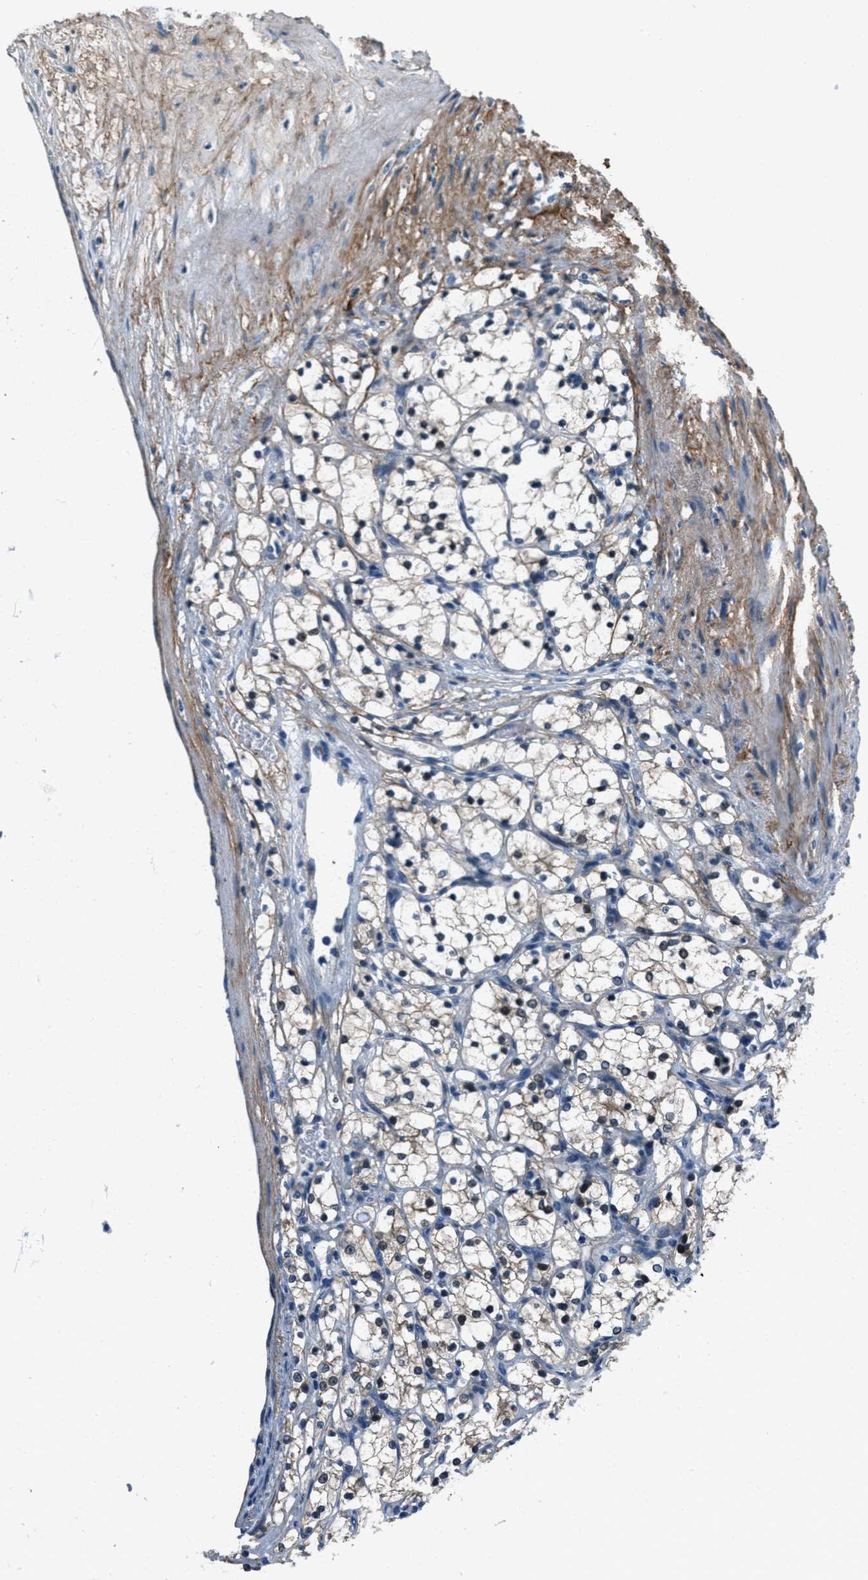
{"staining": {"intensity": "weak", "quantity": "<25%", "location": "nuclear"}, "tissue": "renal cancer", "cell_type": "Tumor cells", "image_type": "cancer", "snomed": [{"axis": "morphology", "description": "Adenocarcinoma, NOS"}, {"axis": "topography", "description": "Kidney"}], "caption": "IHC of renal adenocarcinoma demonstrates no staining in tumor cells.", "gene": "FBN1", "patient": {"sex": "female", "age": 69}}